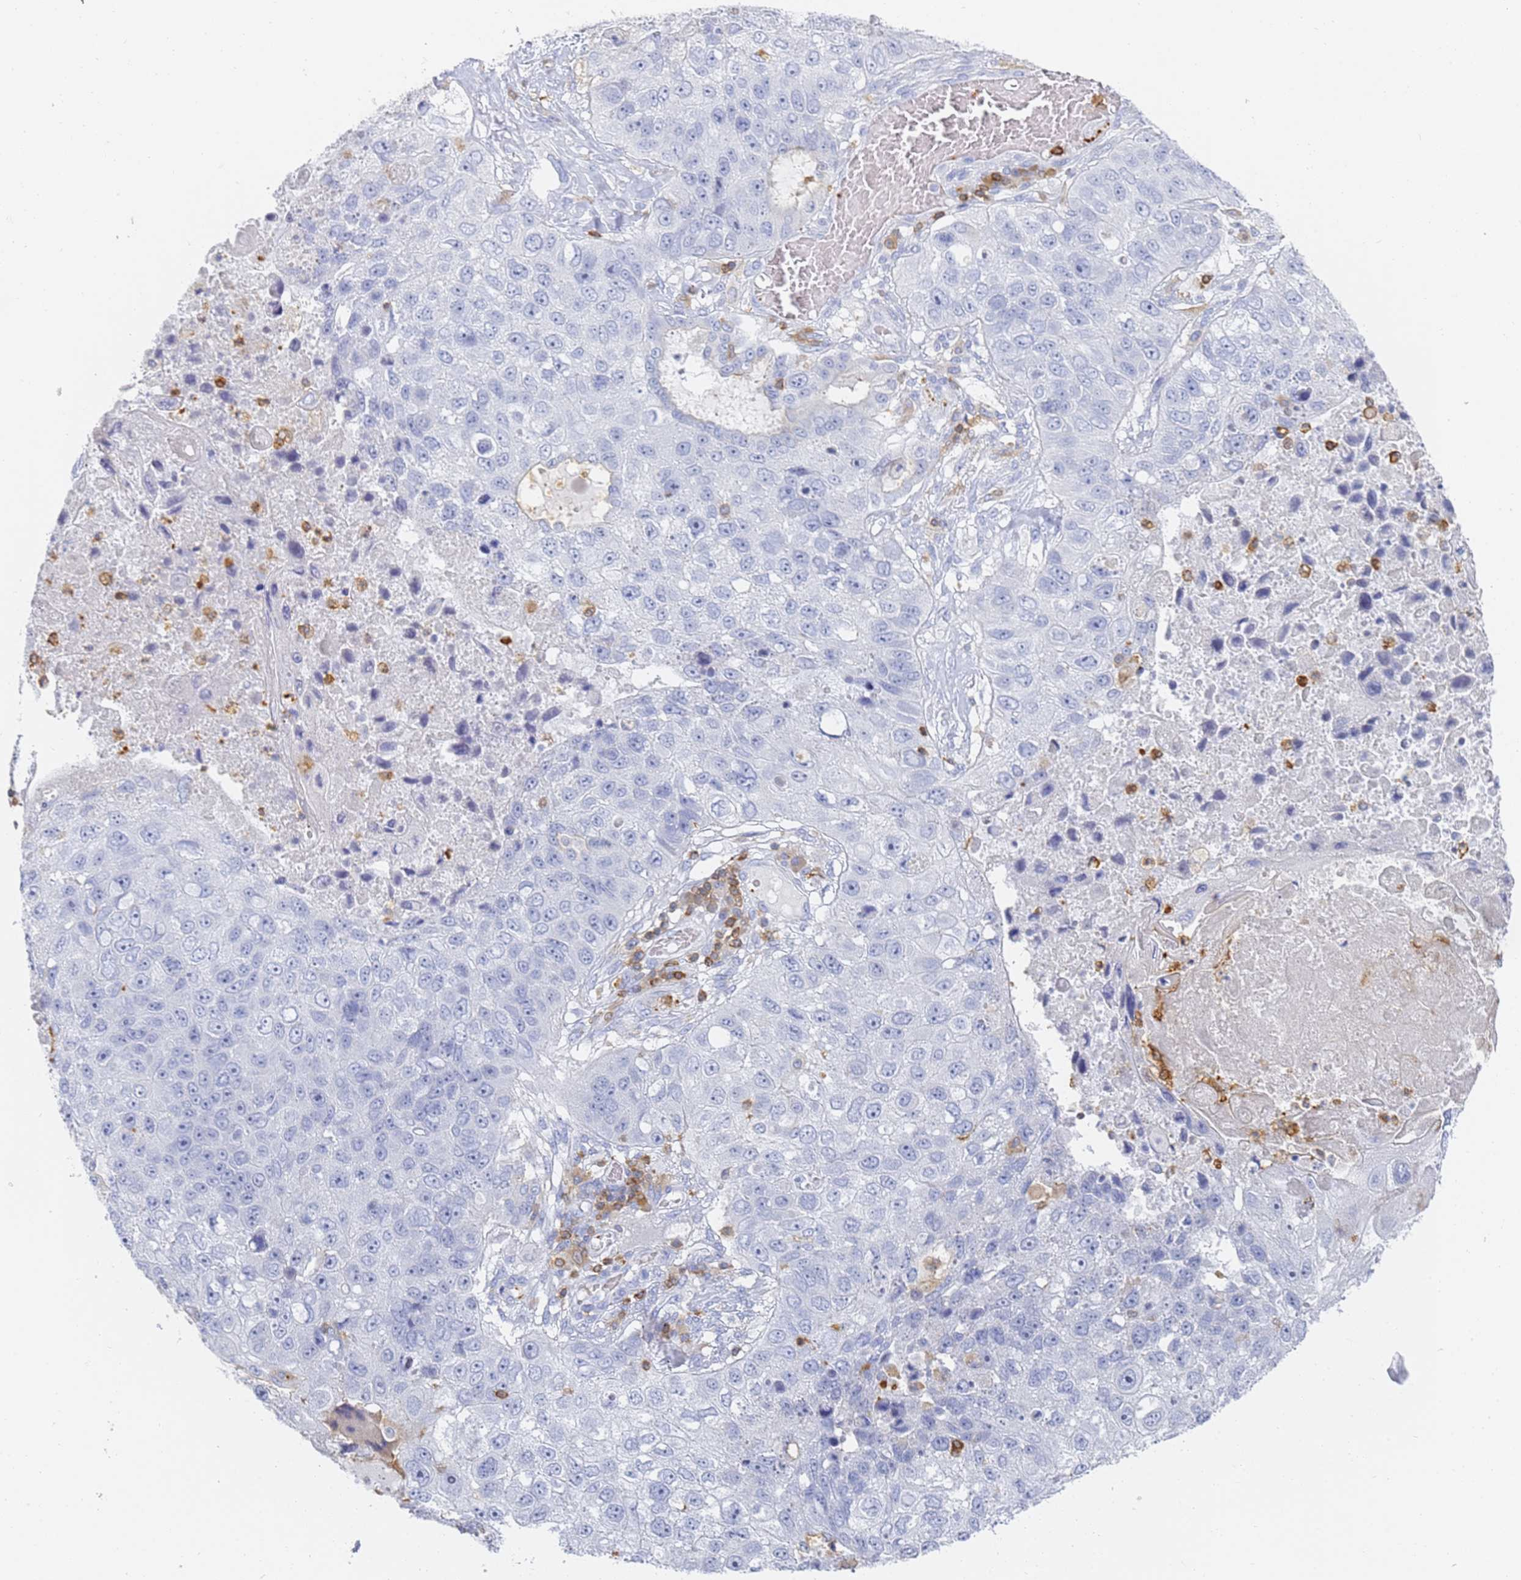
{"staining": {"intensity": "negative", "quantity": "none", "location": "none"}, "tissue": "lung cancer", "cell_type": "Tumor cells", "image_type": "cancer", "snomed": [{"axis": "morphology", "description": "Squamous cell carcinoma, NOS"}, {"axis": "topography", "description": "Lung"}], "caption": "A photomicrograph of human lung squamous cell carcinoma is negative for staining in tumor cells.", "gene": "BIN2", "patient": {"sex": "male", "age": 61}}